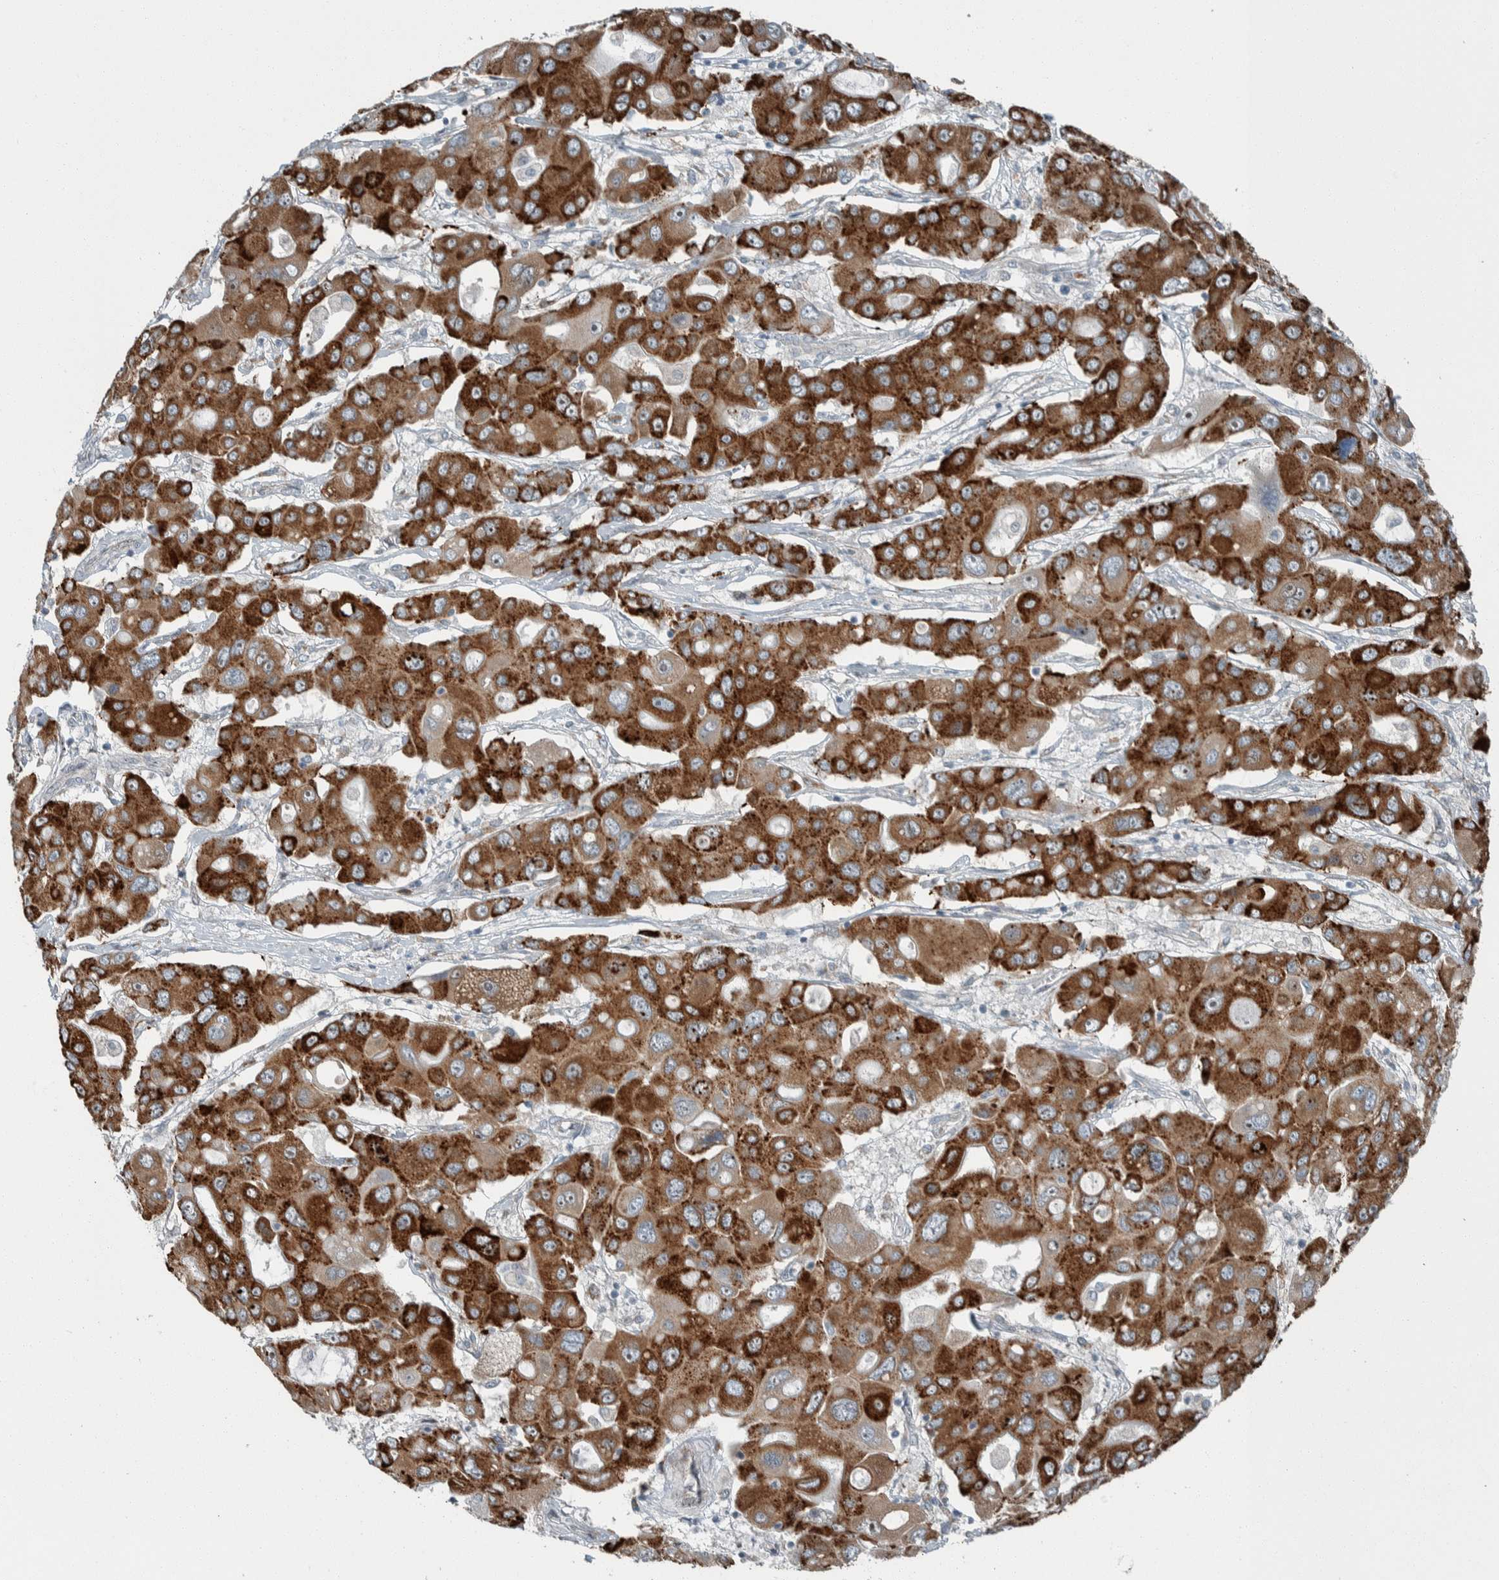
{"staining": {"intensity": "strong", "quantity": ">75%", "location": "cytoplasmic/membranous"}, "tissue": "liver cancer", "cell_type": "Tumor cells", "image_type": "cancer", "snomed": [{"axis": "morphology", "description": "Cholangiocarcinoma"}, {"axis": "topography", "description": "Liver"}], "caption": "Protein staining displays strong cytoplasmic/membranous expression in approximately >75% of tumor cells in liver cancer (cholangiocarcinoma). (DAB IHC with brightfield microscopy, high magnification).", "gene": "USP25", "patient": {"sex": "male", "age": 67}}